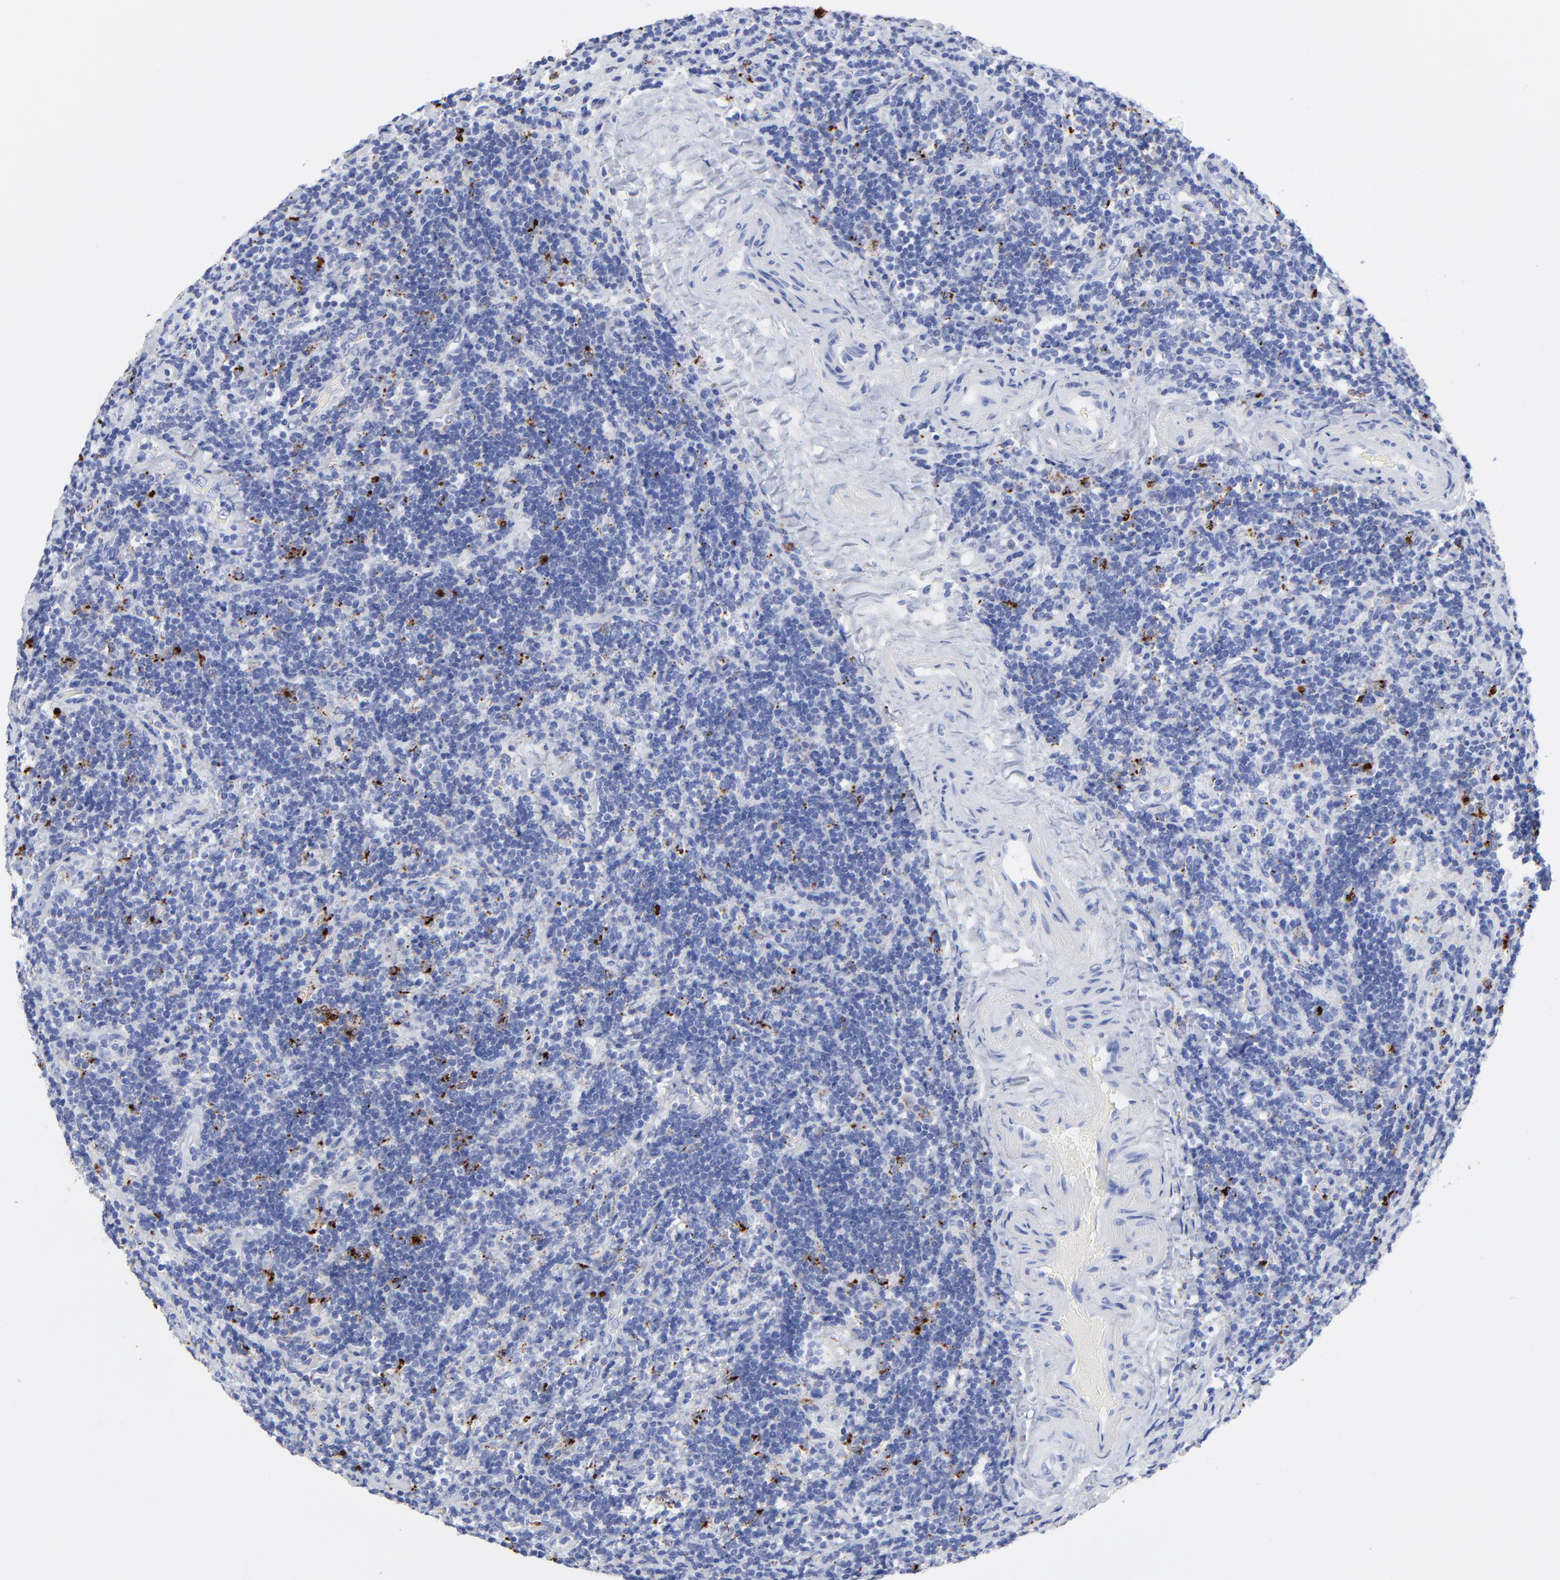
{"staining": {"intensity": "strong", "quantity": "<25%", "location": "cytoplasmic/membranous"}, "tissue": "lymphoma", "cell_type": "Tumor cells", "image_type": "cancer", "snomed": [{"axis": "morphology", "description": "Malignant lymphoma, non-Hodgkin's type, Low grade"}, {"axis": "topography", "description": "Lymph node"}], "caption": "The image displays a brown stain indicating the presence of a protein in the cytoplasmic/membranous of tumor cells in malignant lymphoma, non-Hodgkin's type (low-grade).", "gene": "CPVL", "patient": {"sex": "male", "age": 70}}